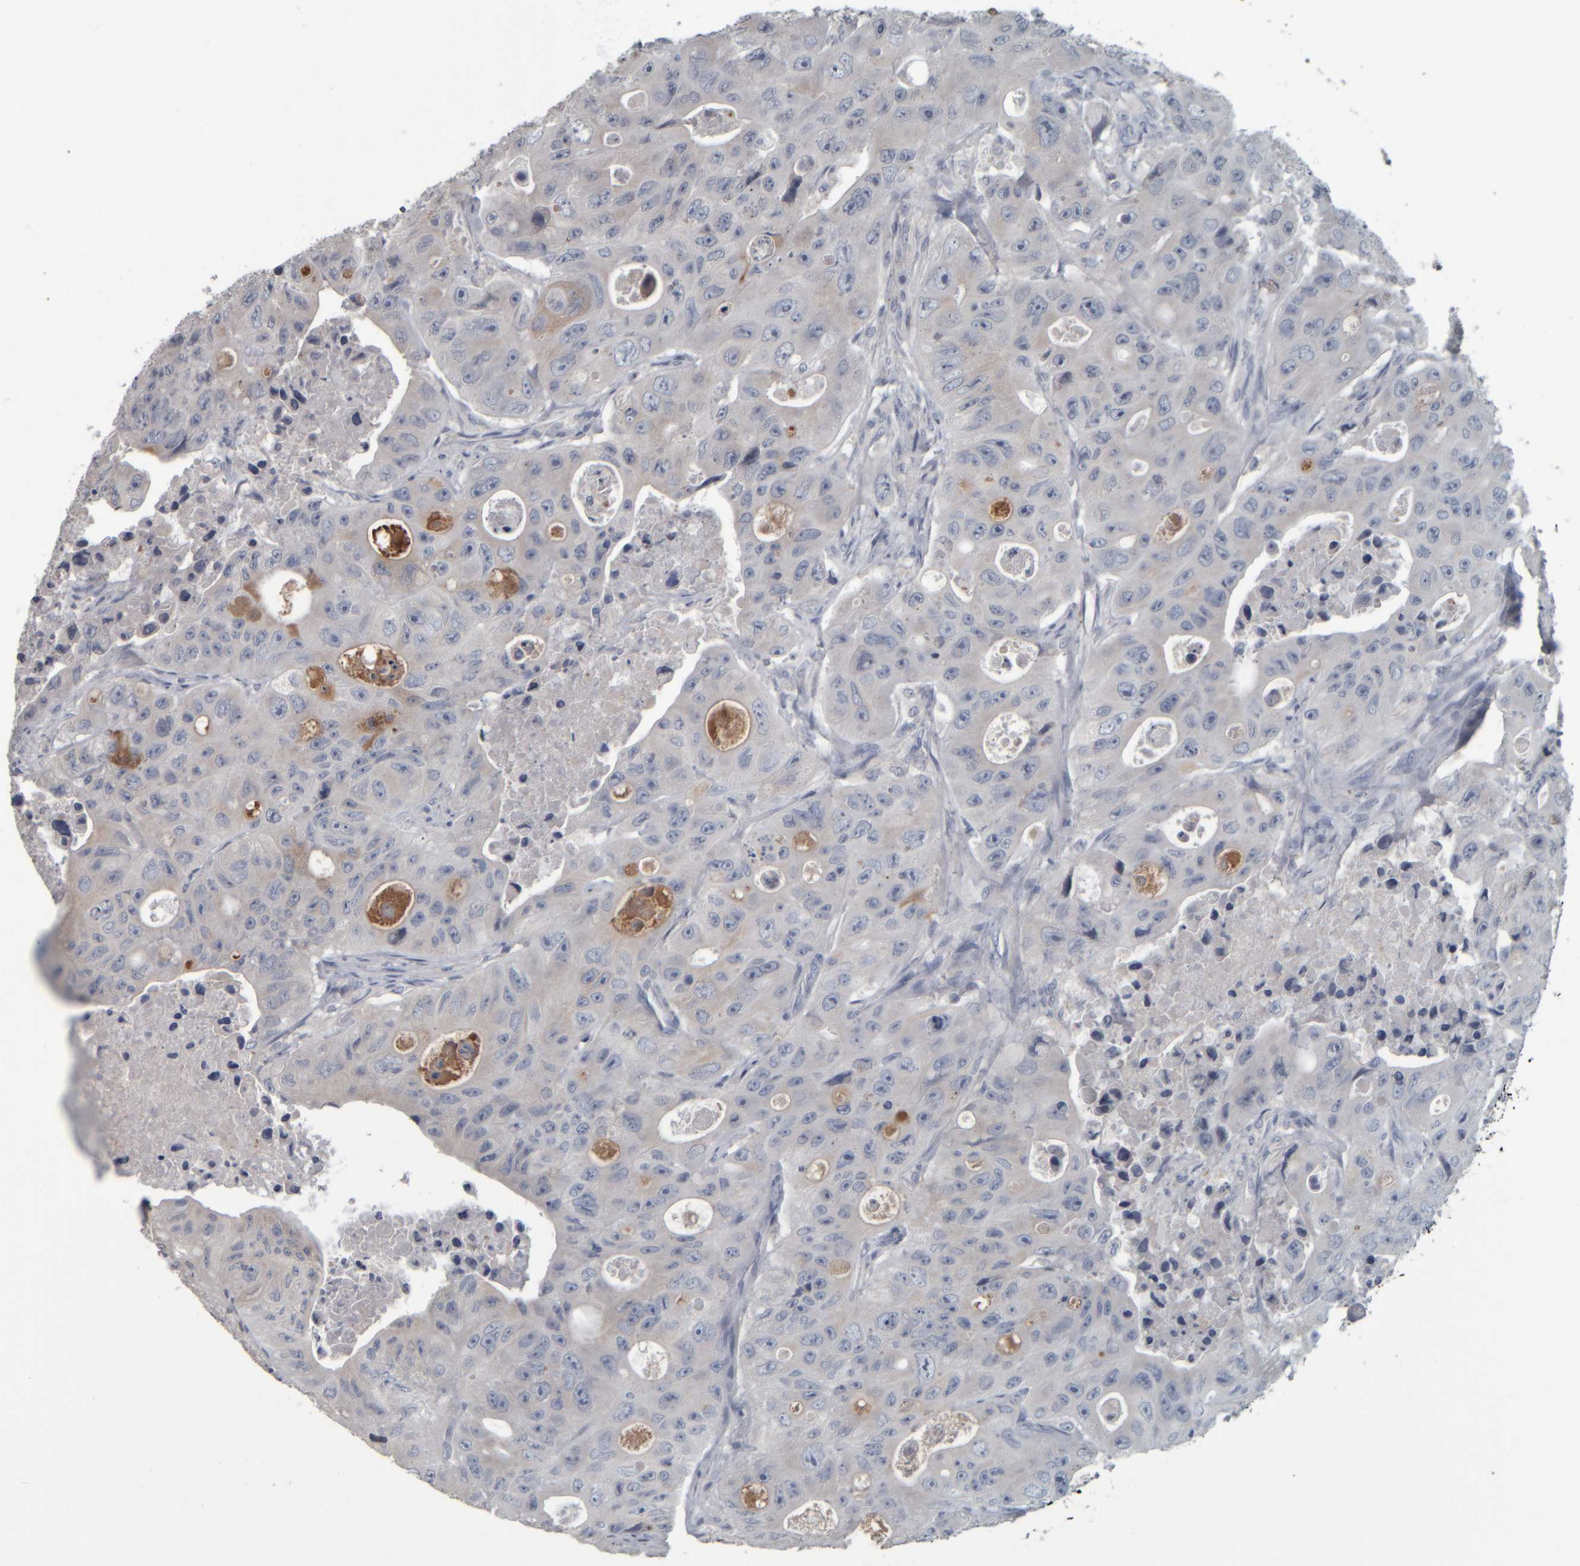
{"staining": {"intensity": "negative", "quantity": "none", "location": "none"}, "tissue": "colorectal cancer", "cell_type": "Tumor cells", "image_type": "cancer", "snomed": [{"axis": "morphology", "description": "Adenocarcinoma, NOS"}, {"axis": "topography", "description": "Colon"}], "caption": "Colorectal cancer was stained to show a protein in brown. There is no significant staining in tumor cells.", "gene": "CAVIN4", "patient": {"sex": "female", "age": 46}}